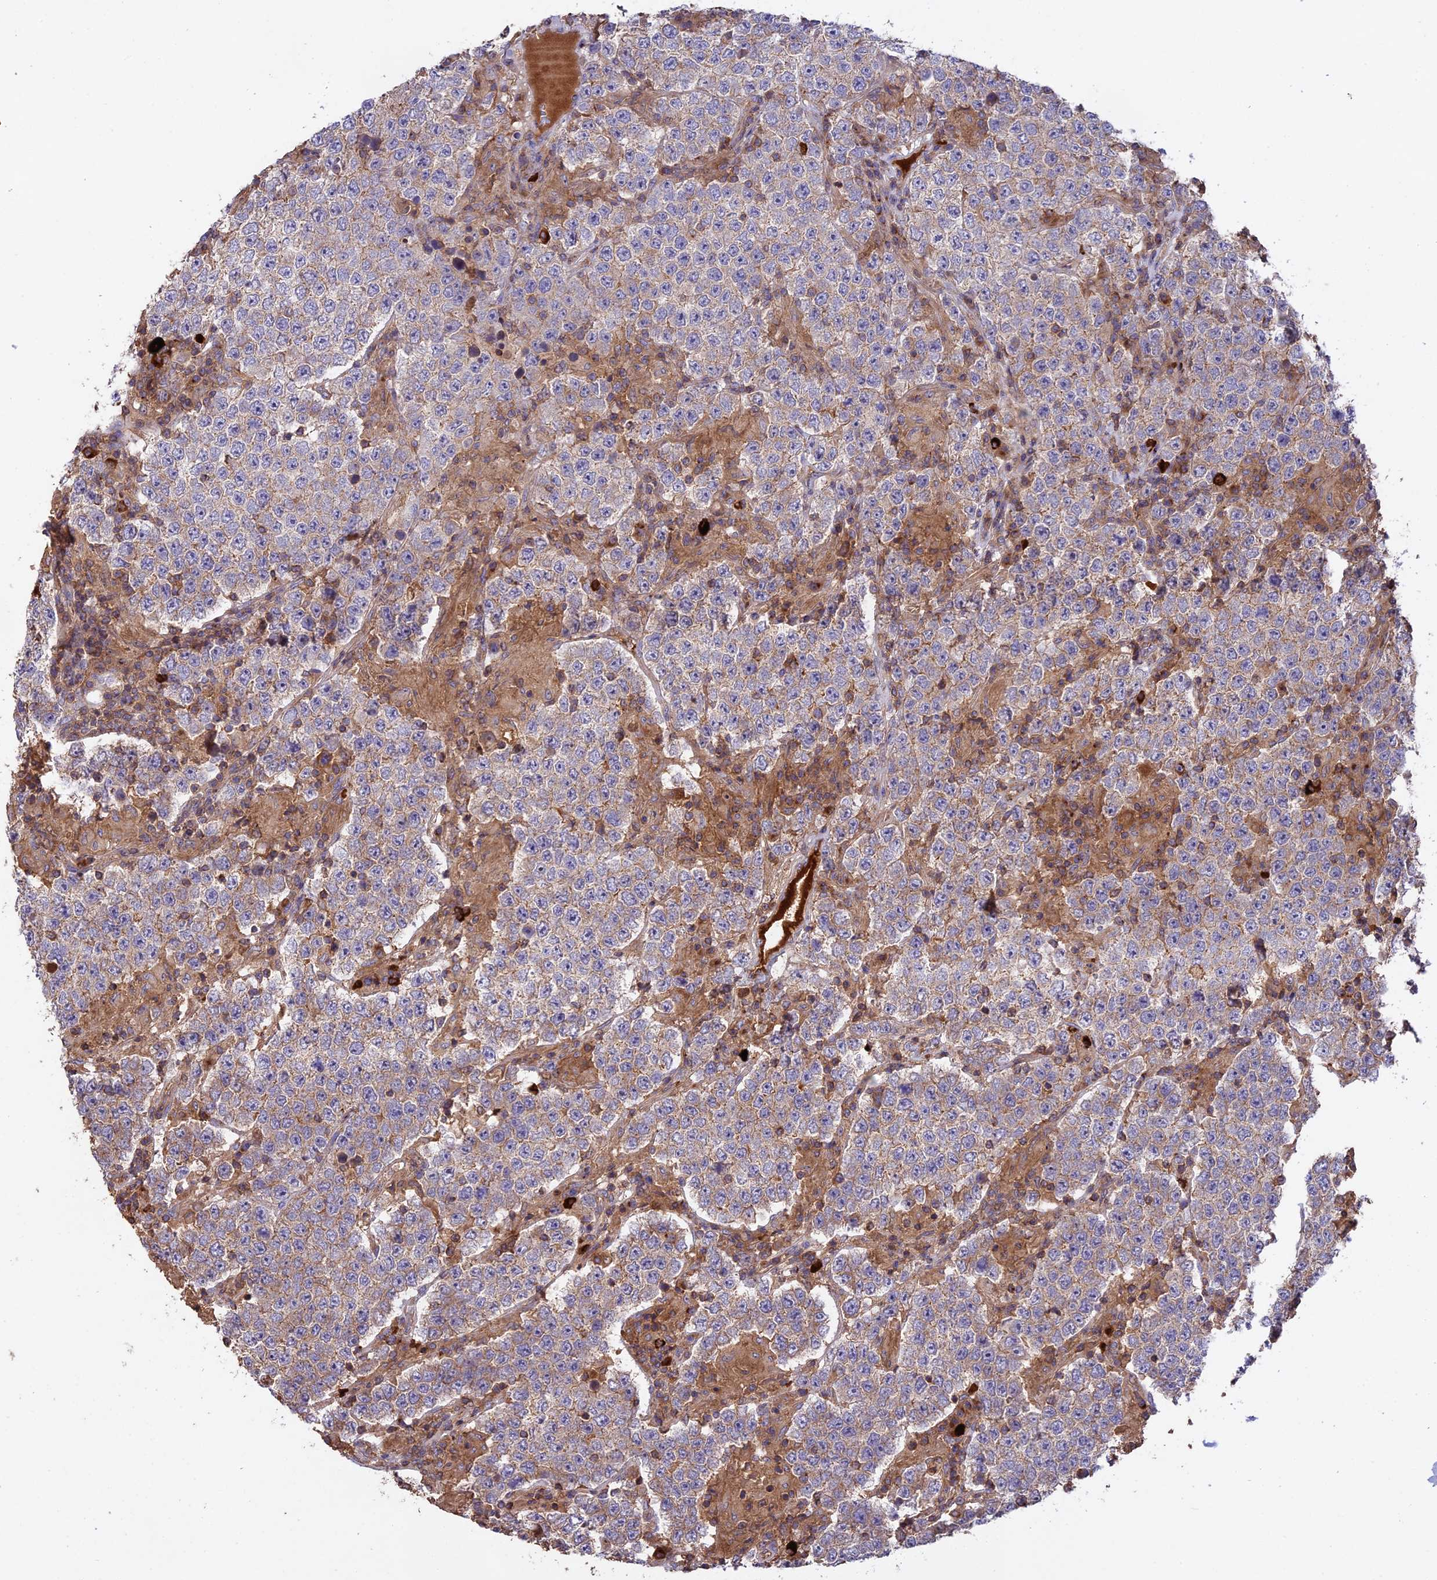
{"staining": {"intensity": "weak", "quantity": "25%-75%", "location": "cytoplasmic/membranous"}, "tissue": "testis cancer", "cell_type": "Tumor cells", "image_type": "cancer", "snomed": [{"axis": "morphology", "description": "Normal tissue, NOS"}, {"axis": "morphology", "description": "Urothelial carcinoma, High grade"}, {"axis": "morphology", "description": "Seminoma, NOS"}, {"axis": "morphology", "description": "Carcinoma, Embryonal, NOS"}, {"axis": "topography", "description": "Urinary bladder"}, {"axis": "topography", "description": "Testis"}], "caption": "Immunohistochemical staining of testis cancer exhibits low levels of weak cytoplasmic/membranous protein staining in about 25%-75% of tumor cells. (IHC, brightfield microscopy, high magnification).", "gene": "NUDT8", "patient": {"sex": "male", "age": 41}}